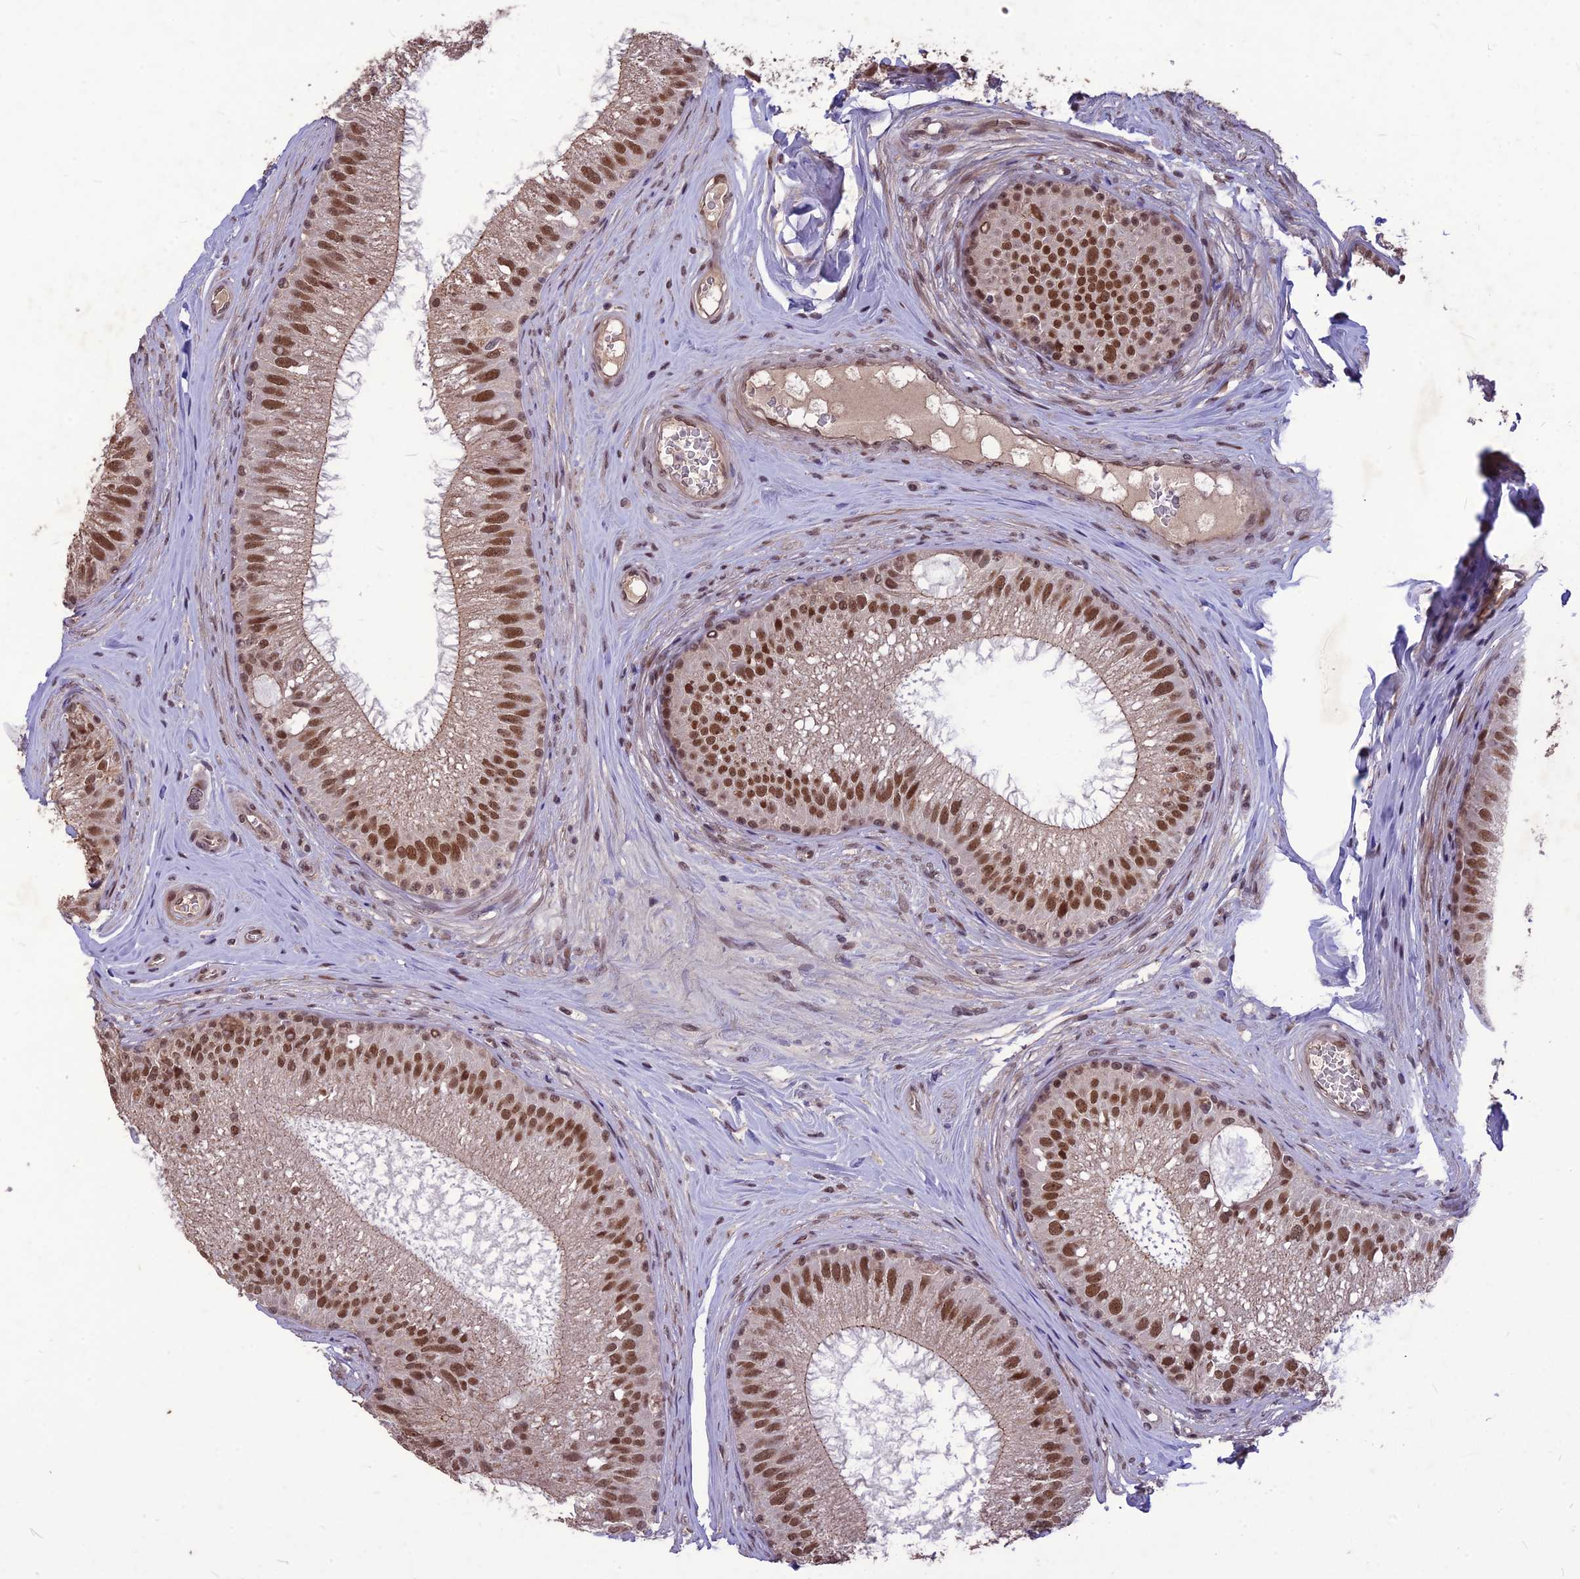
{"staining": {"intensity": "moderate", "quantity": ">75%", "location": "nuclear"}, "tissue": "epididymis", "cell_type": "Glandular cells", "image_type": "normal", "snomed": [{"axis": "morphology", "description": "Normal tissue, NOS"}, {"axis": "topography", "description": "Epididymis"}], "caption": "Epididymis stained with IHC displays moderate nuclear staining in about >75% of glandular cells. (DAB IHC, brown staining for protein, blue staining for nuclei).", "gene": "DIS3", "patient": {"sex": "male", "age": 33}}